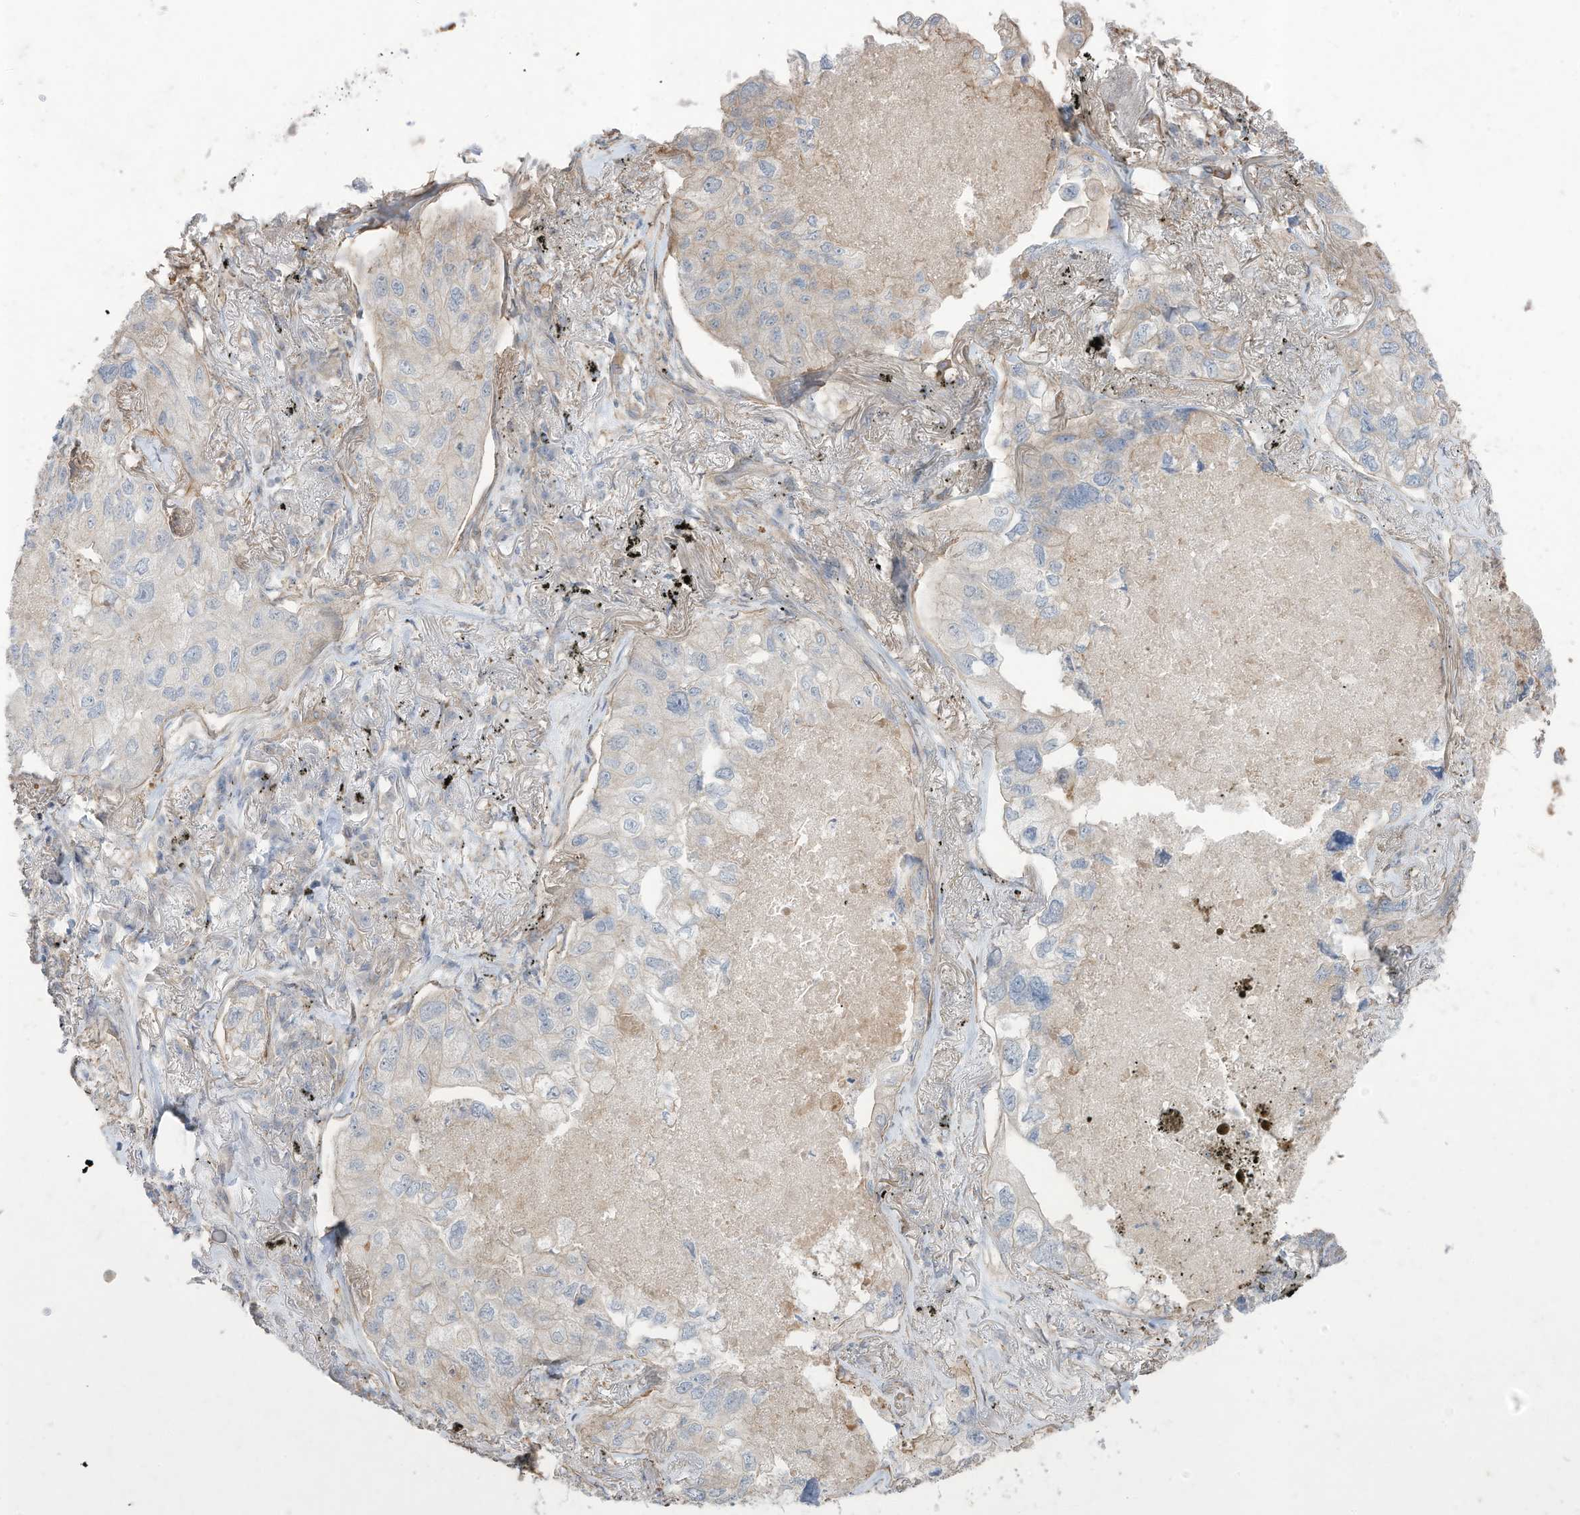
{"staining": {"intensity": "negative", "quantity": "none", "location": "none"}, "tissue": "lung cancer", "cell_type": "Tumor cells", "image_type": "cancer", "snomed": [{"axis": "morphology", "description": "Adenocarcinoma, NOS"}, {"axis": "topography", "description": "Lung"}], "caption": "Lung cancer was stained to show a protein in brown. There is no significant staining in tumor cells.", "gene": "SLC17A7", "patient": {"sex": "male", "age": 65}}